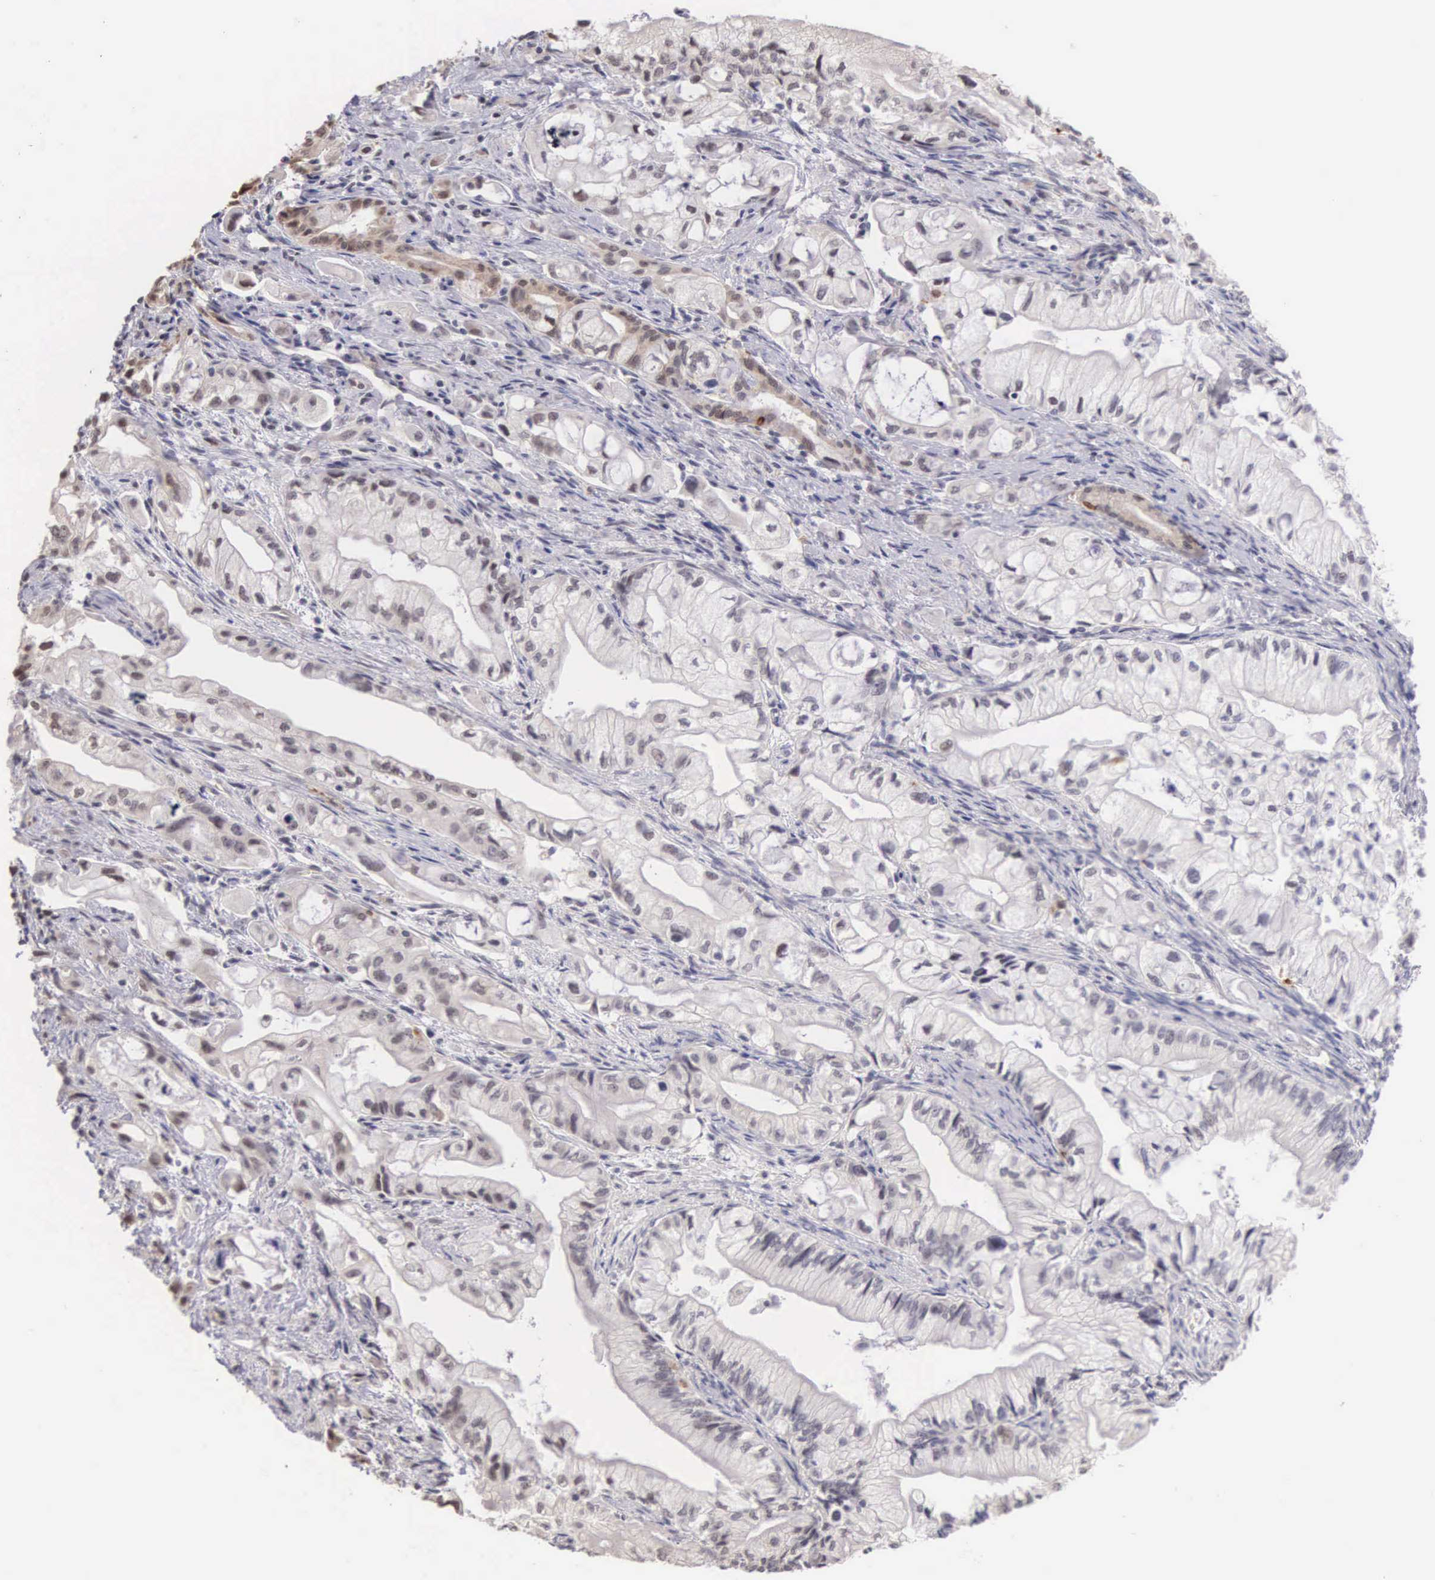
{"staining": {"intensity": "weak", "quantity": "<25%", "location": "cytoplasmic/membranous,nuclear"}, "tissue": "pancreatic cancer", "cell_type": "Tumor cells", "image_type": "cancer", "snomed": [{"axis": "morphology", "description": "Adenocarcinoma, NOS"}, {"axis": "topography", "description": "Pancreas"}], "caption": "IHC image of adenocarcinoma (pancreatic) stained for a protein (brown), which demonstrates no positivity in tumor cells.", "gene": "HMGXB4", "patient": {"sex": "male", "age": 79}}